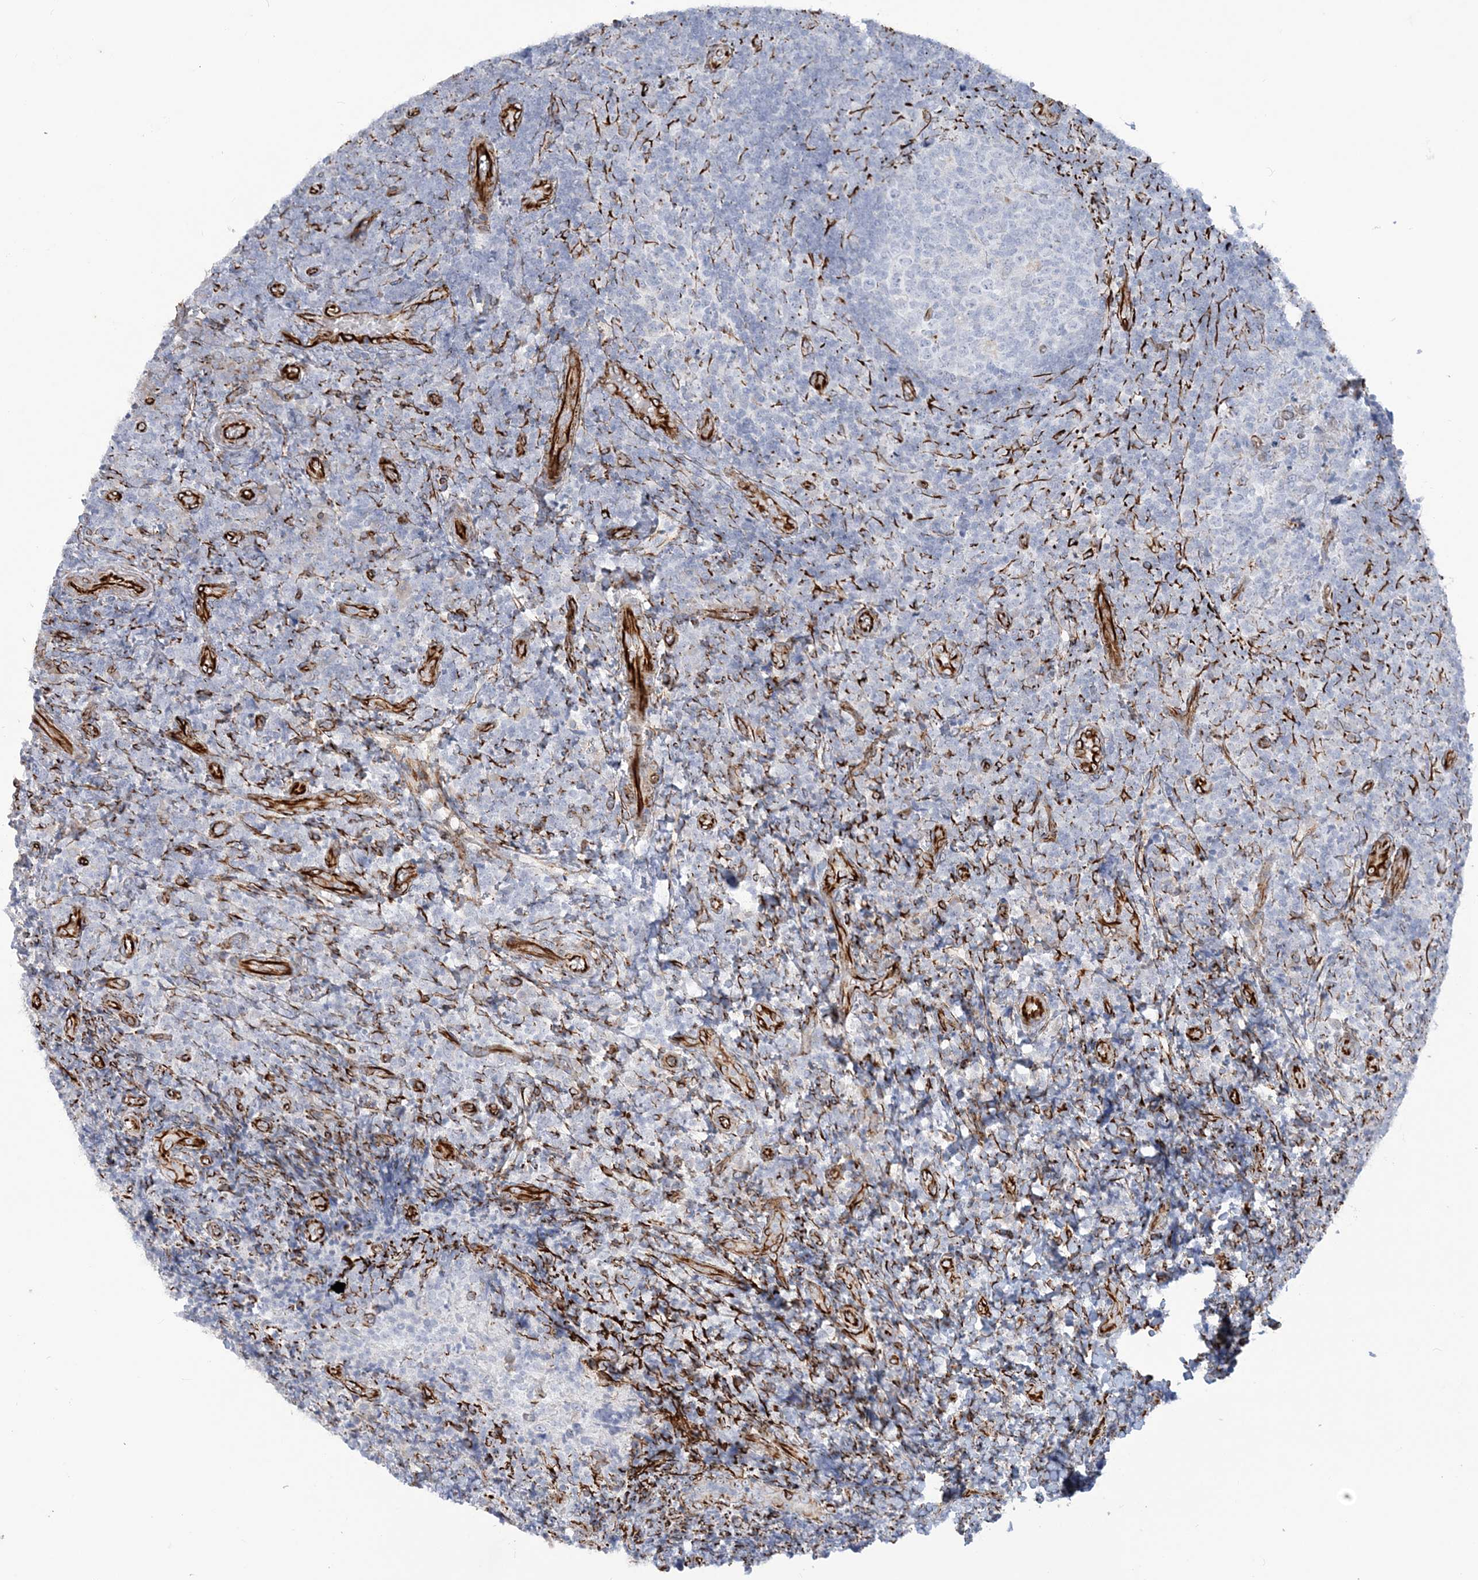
{"staining": {"intensity": "negative", "quantity": "none", "location": "none"}, "tissue": "tonsil", "cell_type": "Germinal center cells", "image_type": "normal", "snomed": [{"axis": "morphology", "description": "Normal tissue, NOS"}, {"axis": "topography", "description": "Tonsil"}], "caption": "Image shows no protein expression in germinal center cells of normal tonsil.", "gene": "PPIL6", "patient": {"sex": "female", "age": 19}}